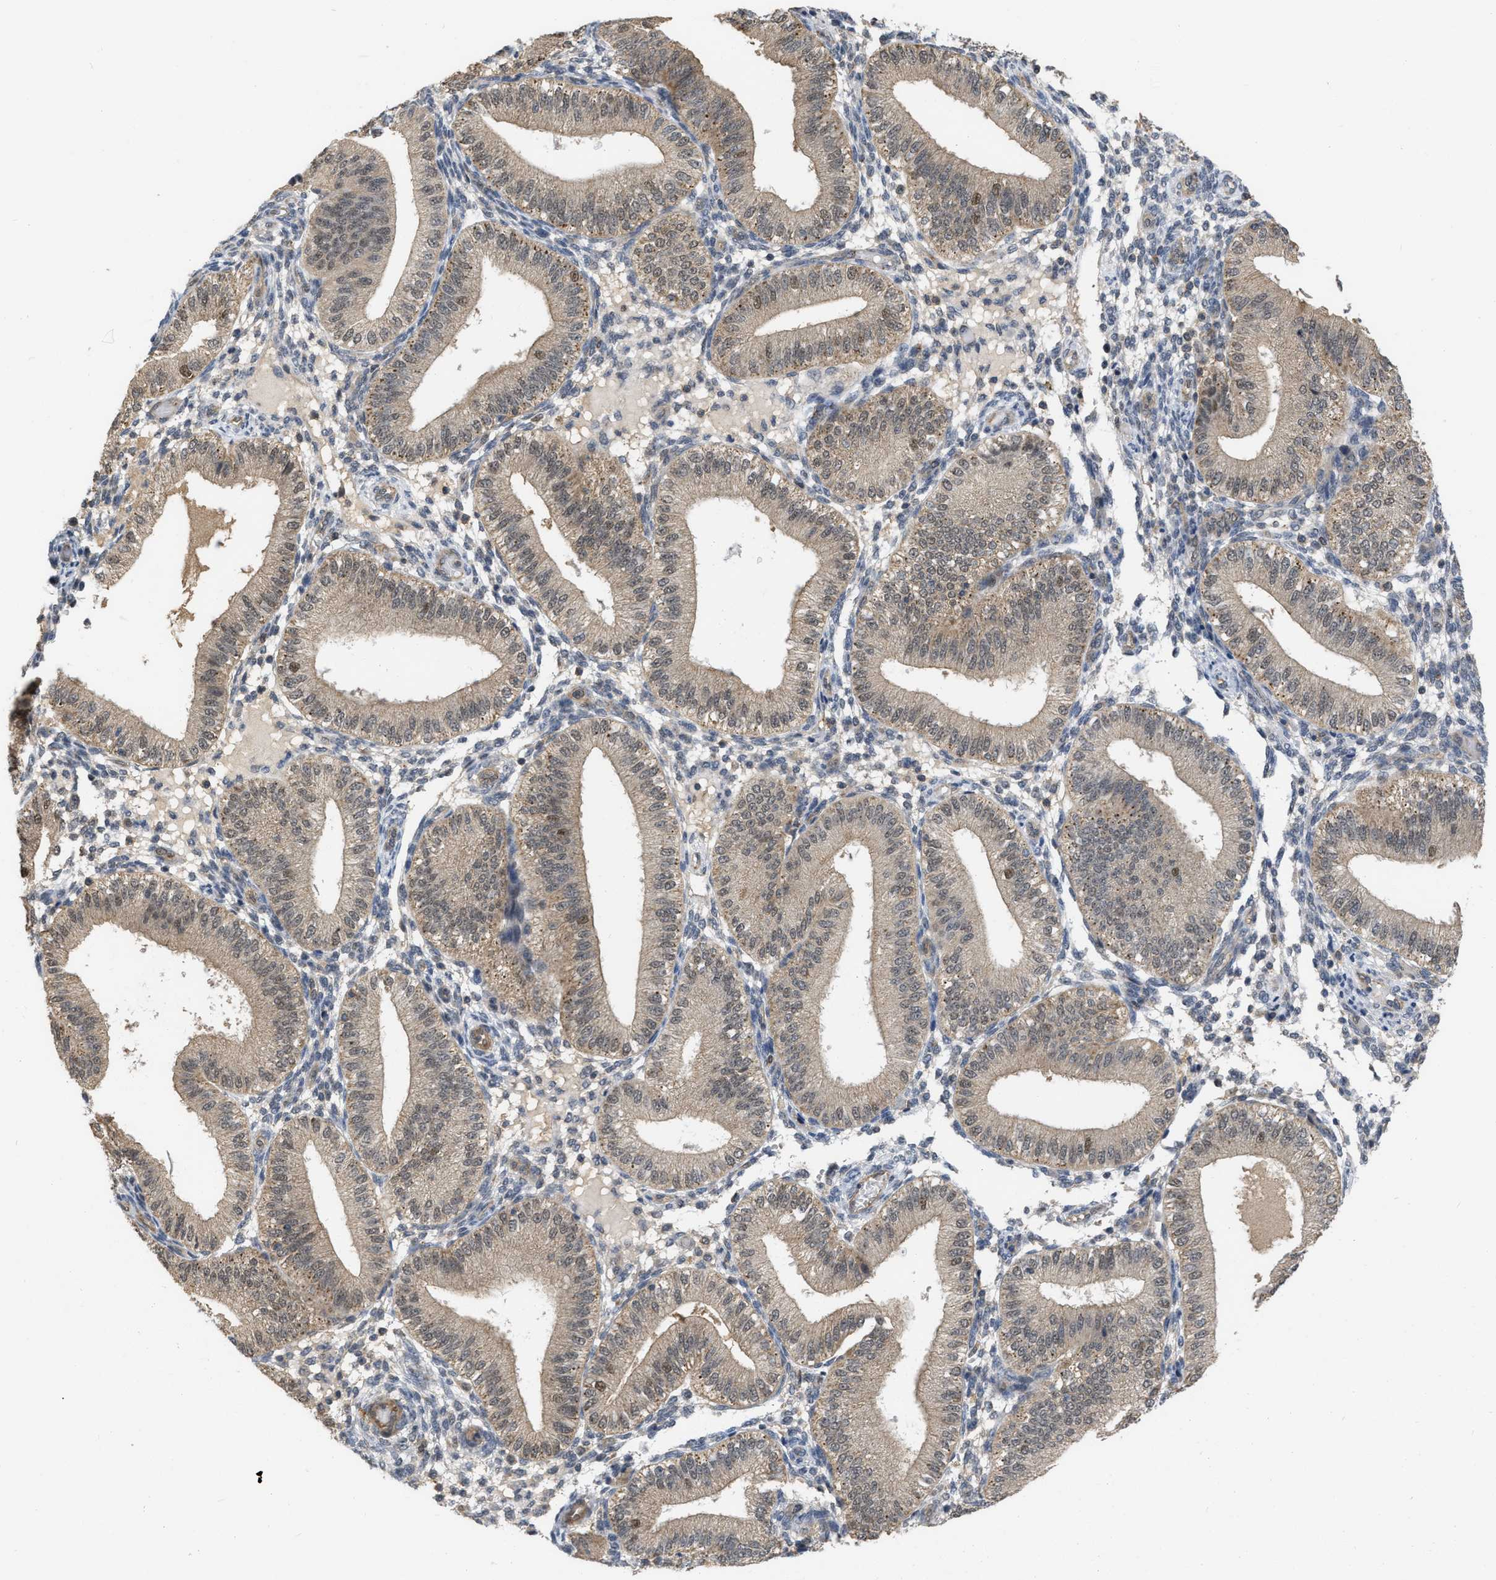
{"staining": {"intensity": "negative", "quantity": "none", "location": "none"}, "tissue": "endometrium", "cell_type": "Cells in endometrial stroma", "image_type": "normal", "snomed": [{"axis": "morphology", "description": "Normal tissue, NOS"}, {"axis": "topography", "description": "Endometrium"}], "caption": "Endometrium was stained to show a protein in brown. There is no significant positivity in cells in endometrial stroma. The staining was performed using DAB to visualize the protein expression in brown, while the nuclei were stained in blue with hematoxylin (Magnification: 20x).", "gene": "NAPEPLD", "patient": {"sex": "female", "age": 39}}